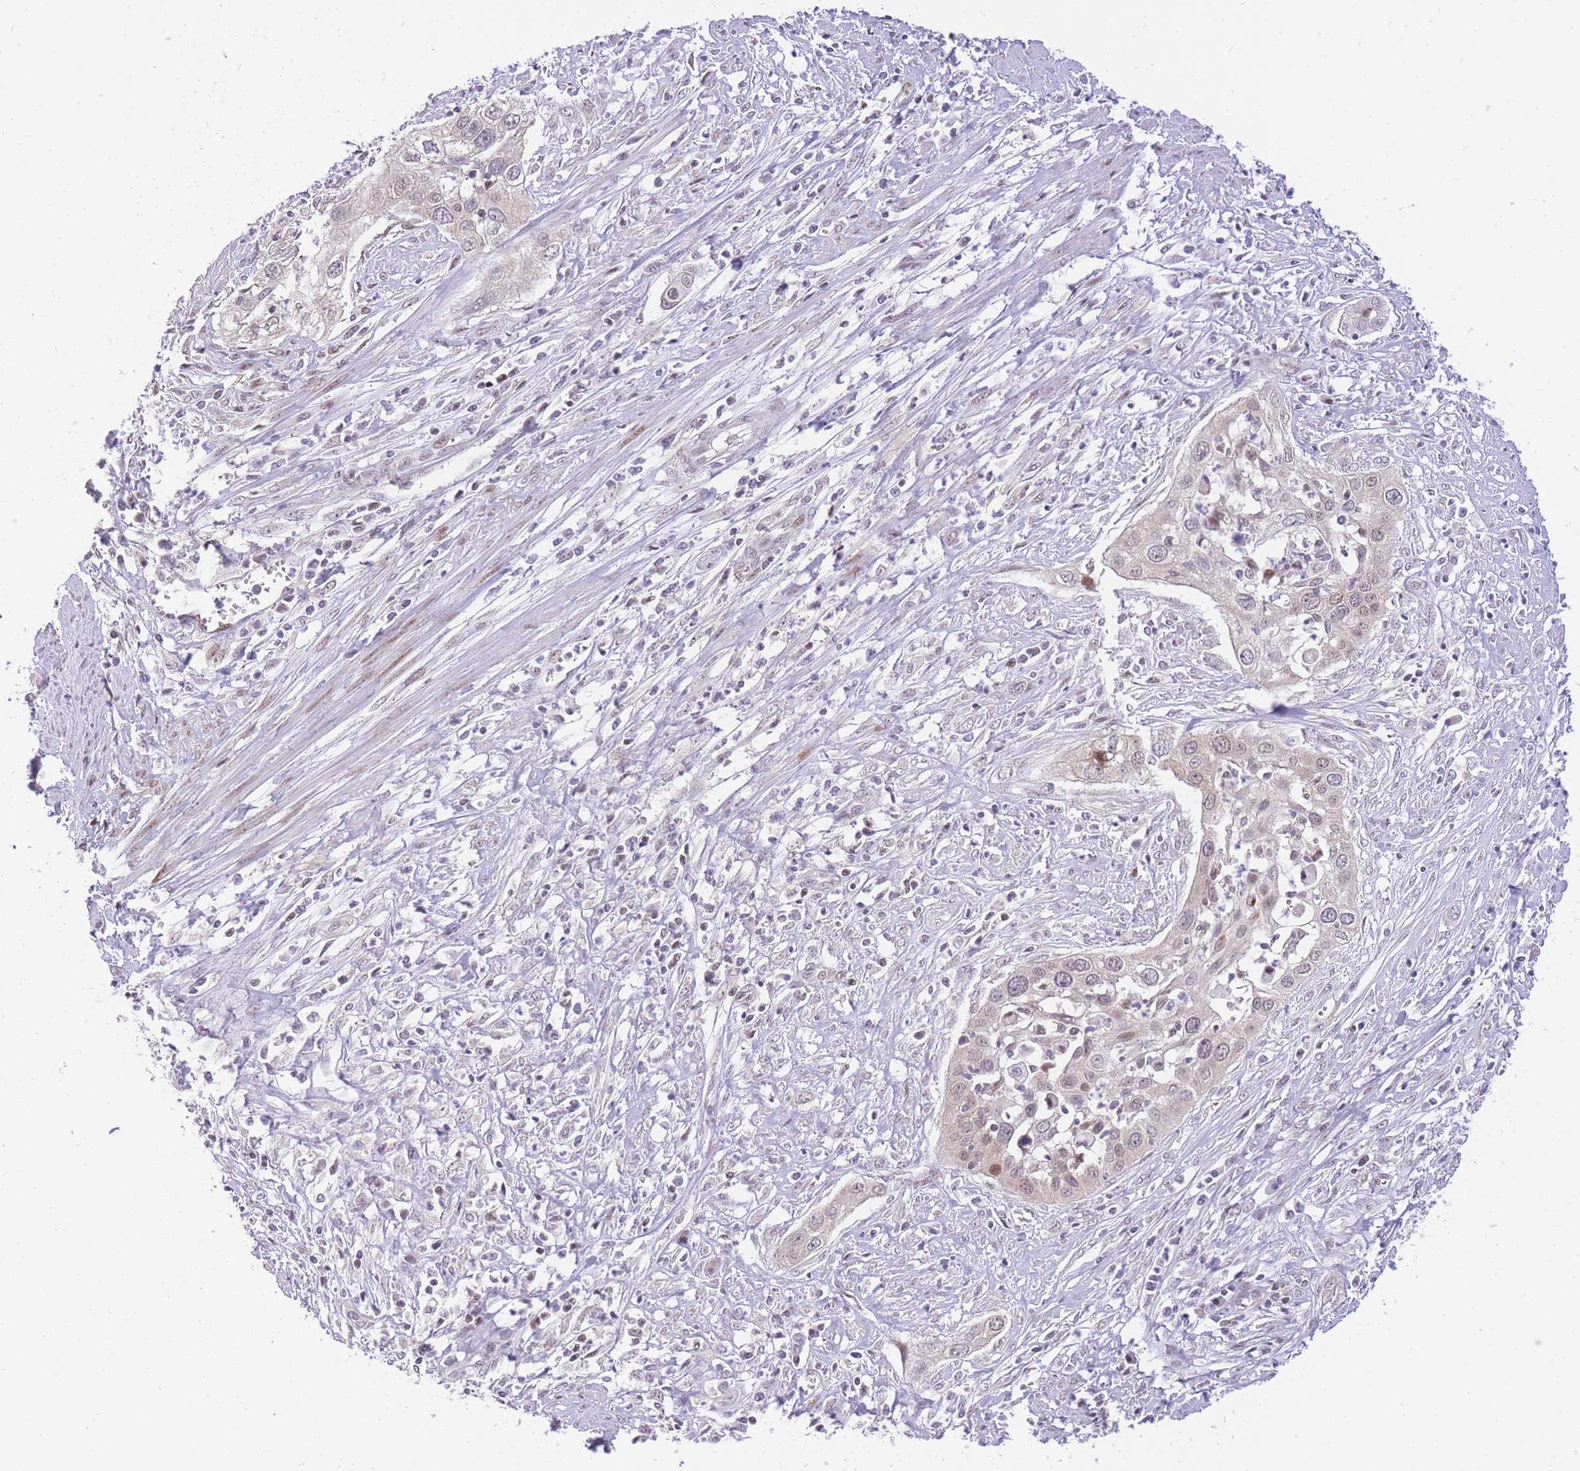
{"staining": {"intensity": "negative", "quantity": "none", "location": "none"}, "tissue": "cervical cancer", "cell_type": "Tumor cells", "image_type": "cancer", "snomed": [{"axis": "morphology", "description": "Squamous cell carcinoma, NOS"}, {"axis": "topography", "description": "Cervix"}], "caption": "Cervical cancer (squamous cell carcinoma) was stained to show a protein in brown. There is no significant positivity in tumor cells. The staining is performed using DAB brown chromogen with nuclei counter-stained in using hematoxylin.", "gene": "STK39", "patient": {"sex": "female", "age": 34}}